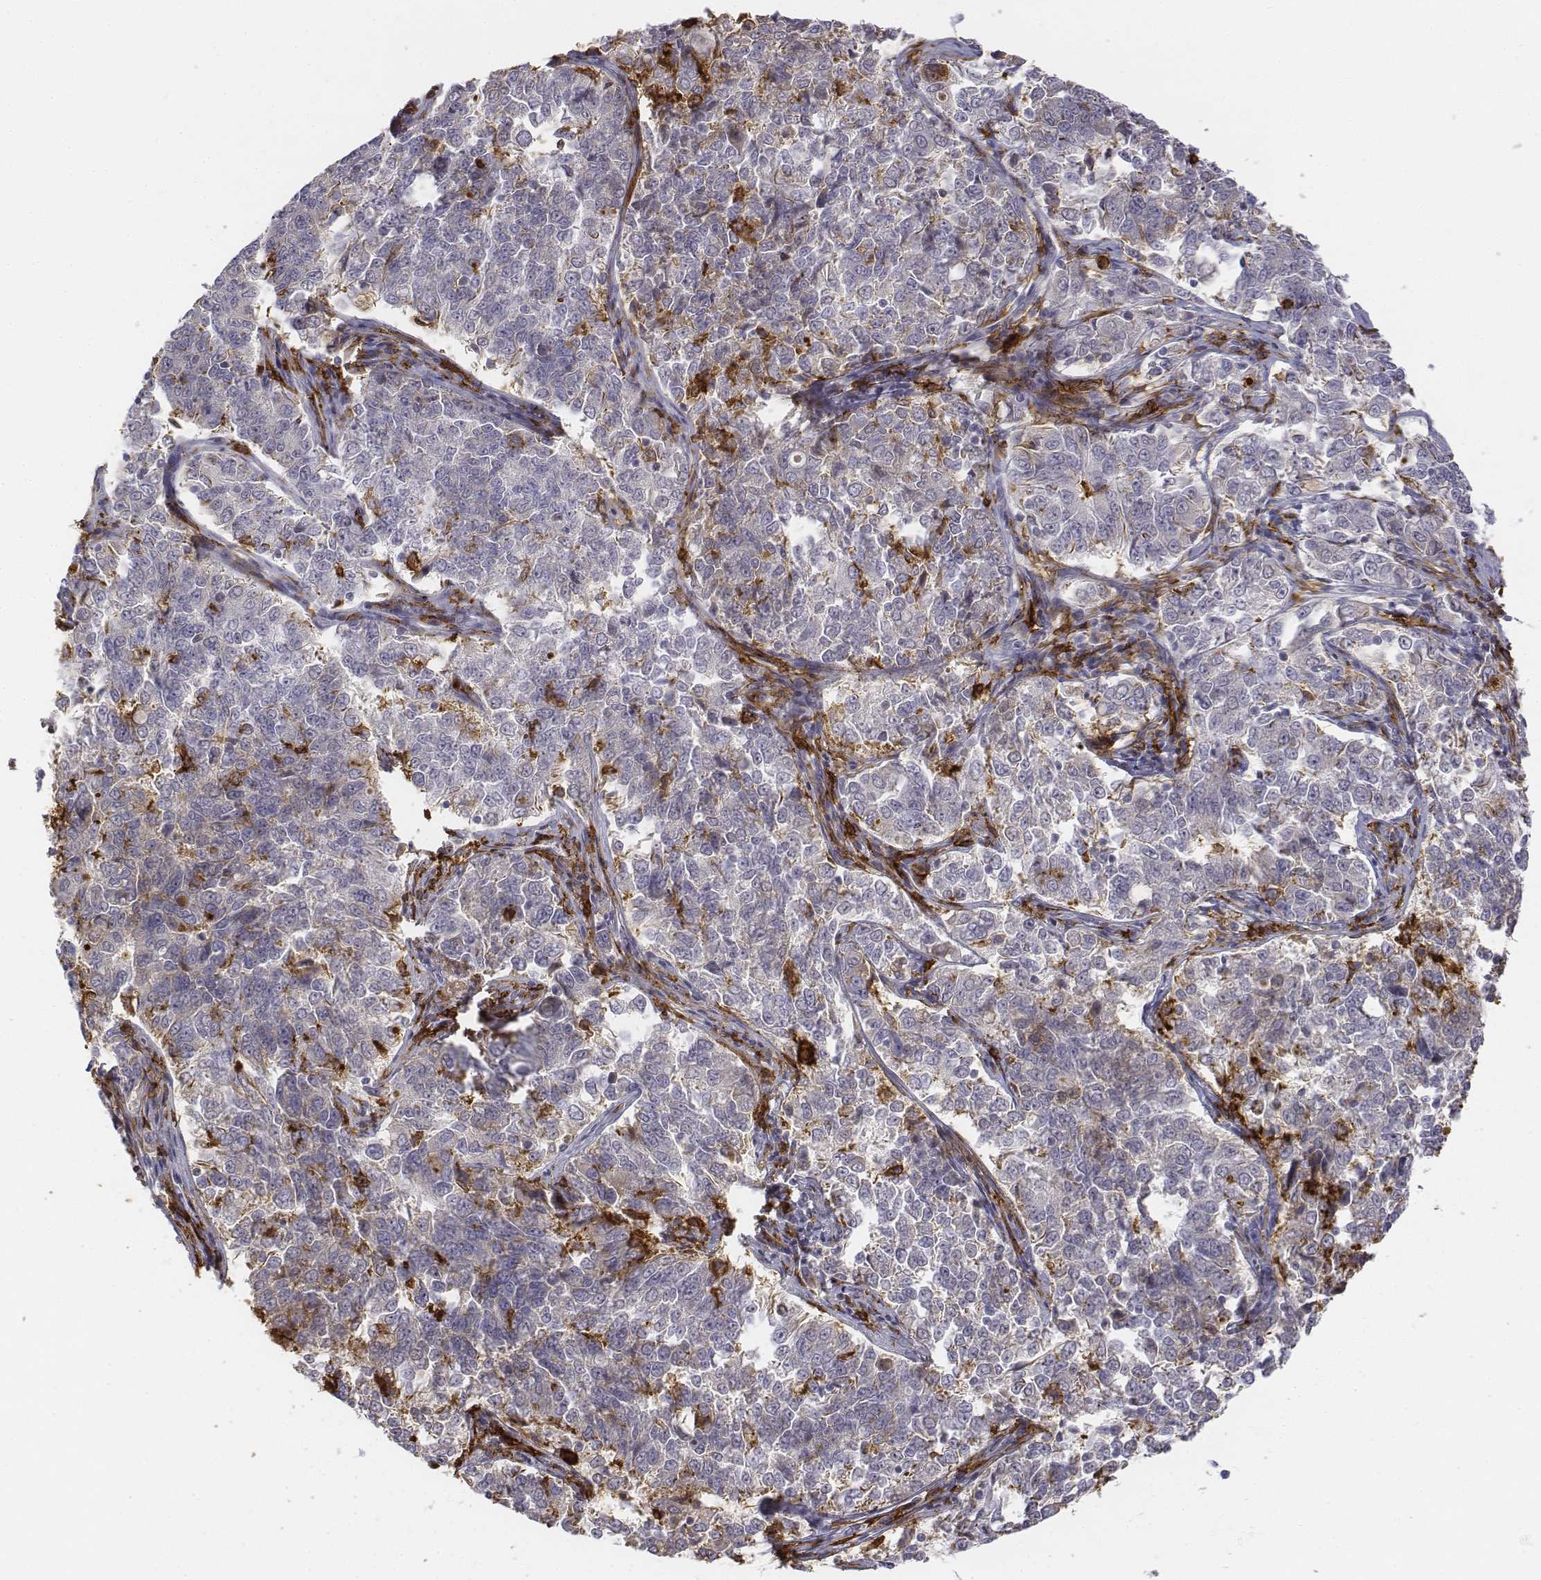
{"staining": {"intensity": "negative", "quantity": "none", "location": "none"}, "tissue": "endometrial cancer", "cell_type": "Tumor cells", "image_type": "cancer", "snomed": [{"axis": "morphology", "description": "Adenocarcinoma, NOS"}, {"axis": "topography", "description": "Endometrium"}], "caption": "IHC of human endometrial cancer (adenocarcinoma) displays no positivity in tumor cells.", "gene": "CD14", "patient": {"sex": "female", "age": 43}}